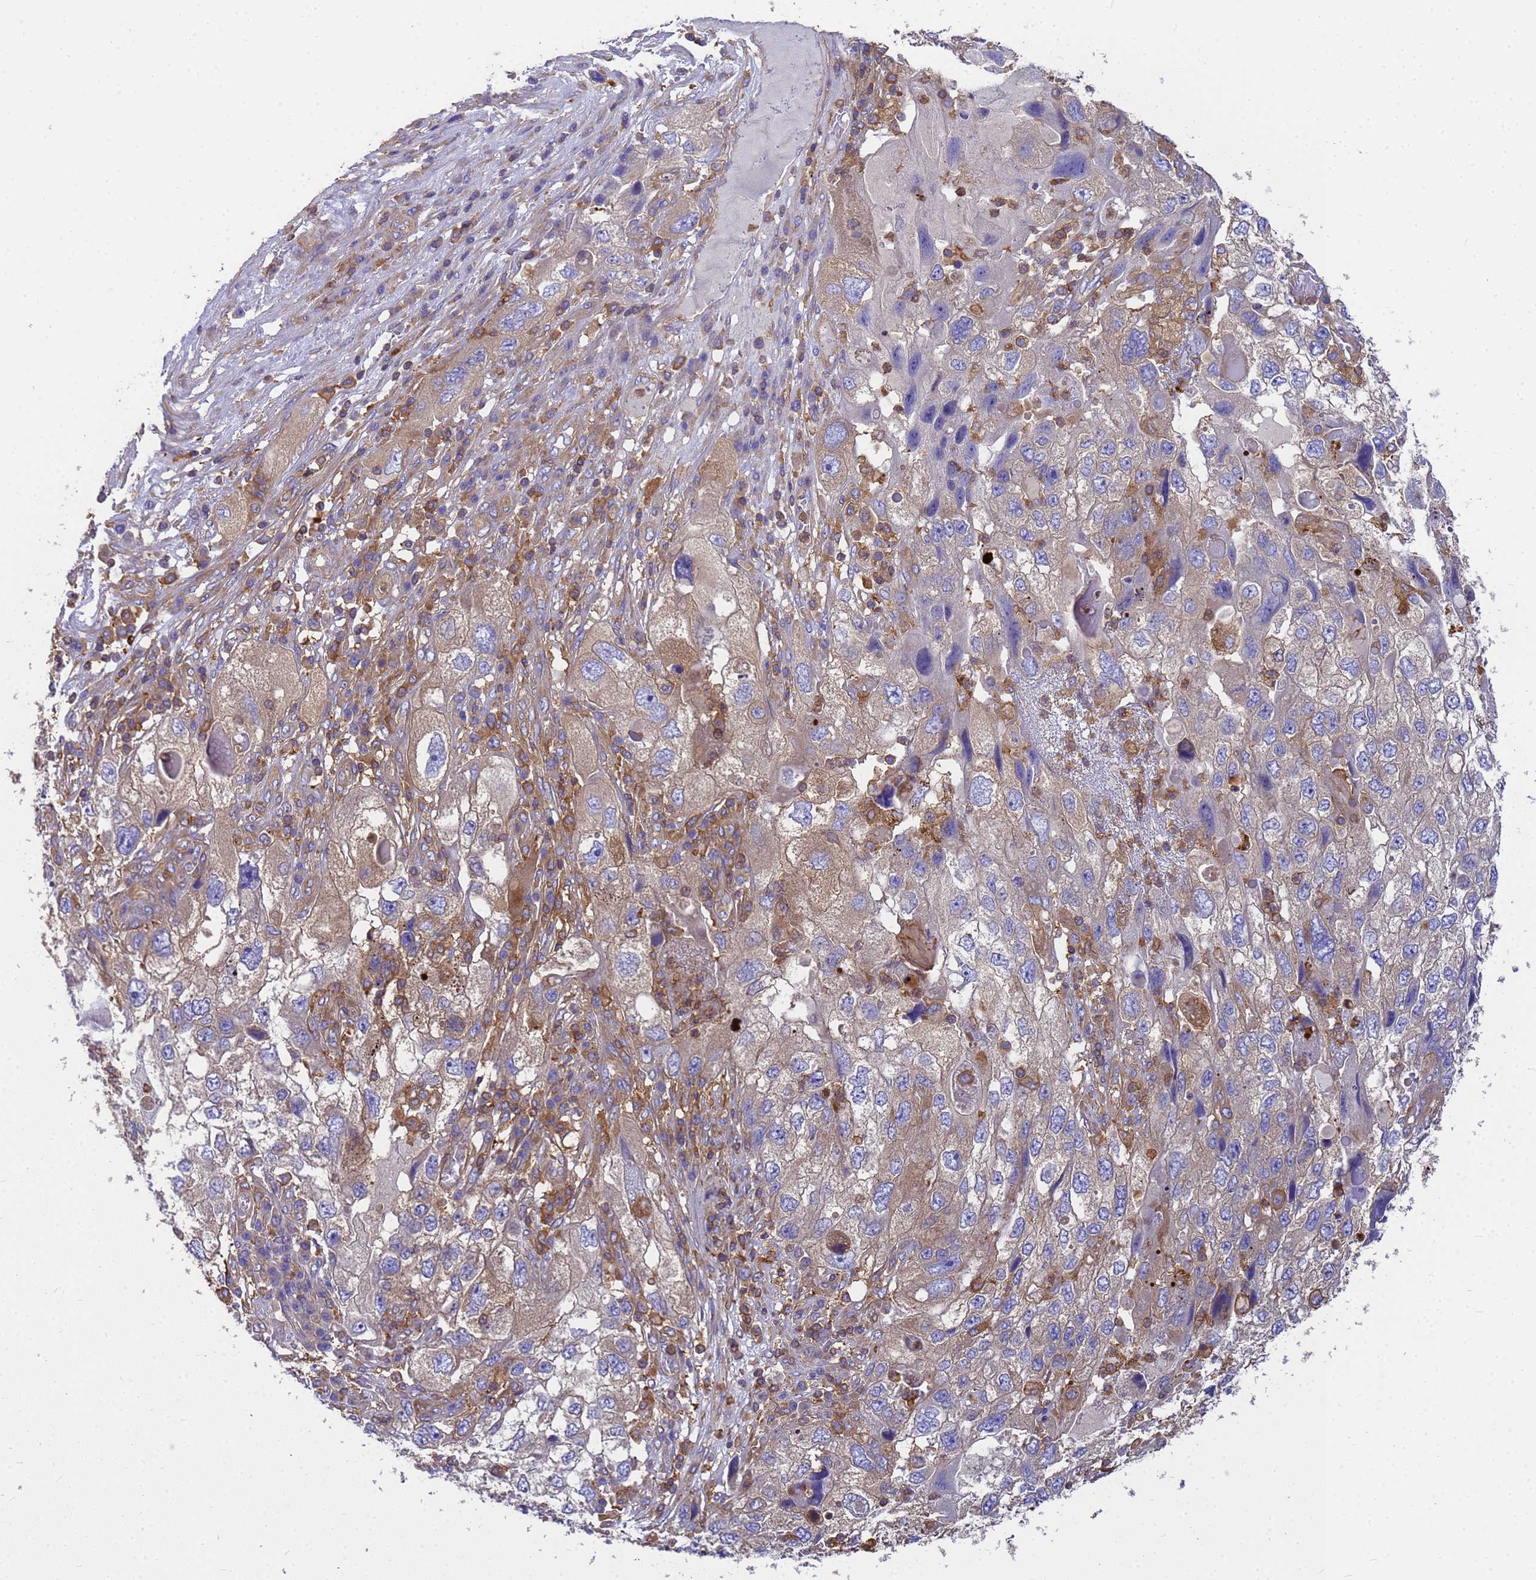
{"staining": {"intensity": "weak", "quantity": "25%-75%", "location": "cytoplasmic/membranous"}, "tissue": "endometrial cancer", "cell_type": "Tumor cells", "image_type": "cancer", "snomed": [{"axis": "morphology", "description": "Adenocarcinoma, NOS"}, {"axis": "topography", "description": "Endometrium"}], "caption": "Immunohistochemistry (IHC) micrograph of endometrial adenocarcinoma stained for a protein (brown), which shows low levels of weak cytoplasmic/membranous expression in approximately 25%-75% of tumor cells.", "gene": "ZNF235", "patient": {"sex": "female", "age": 49}}